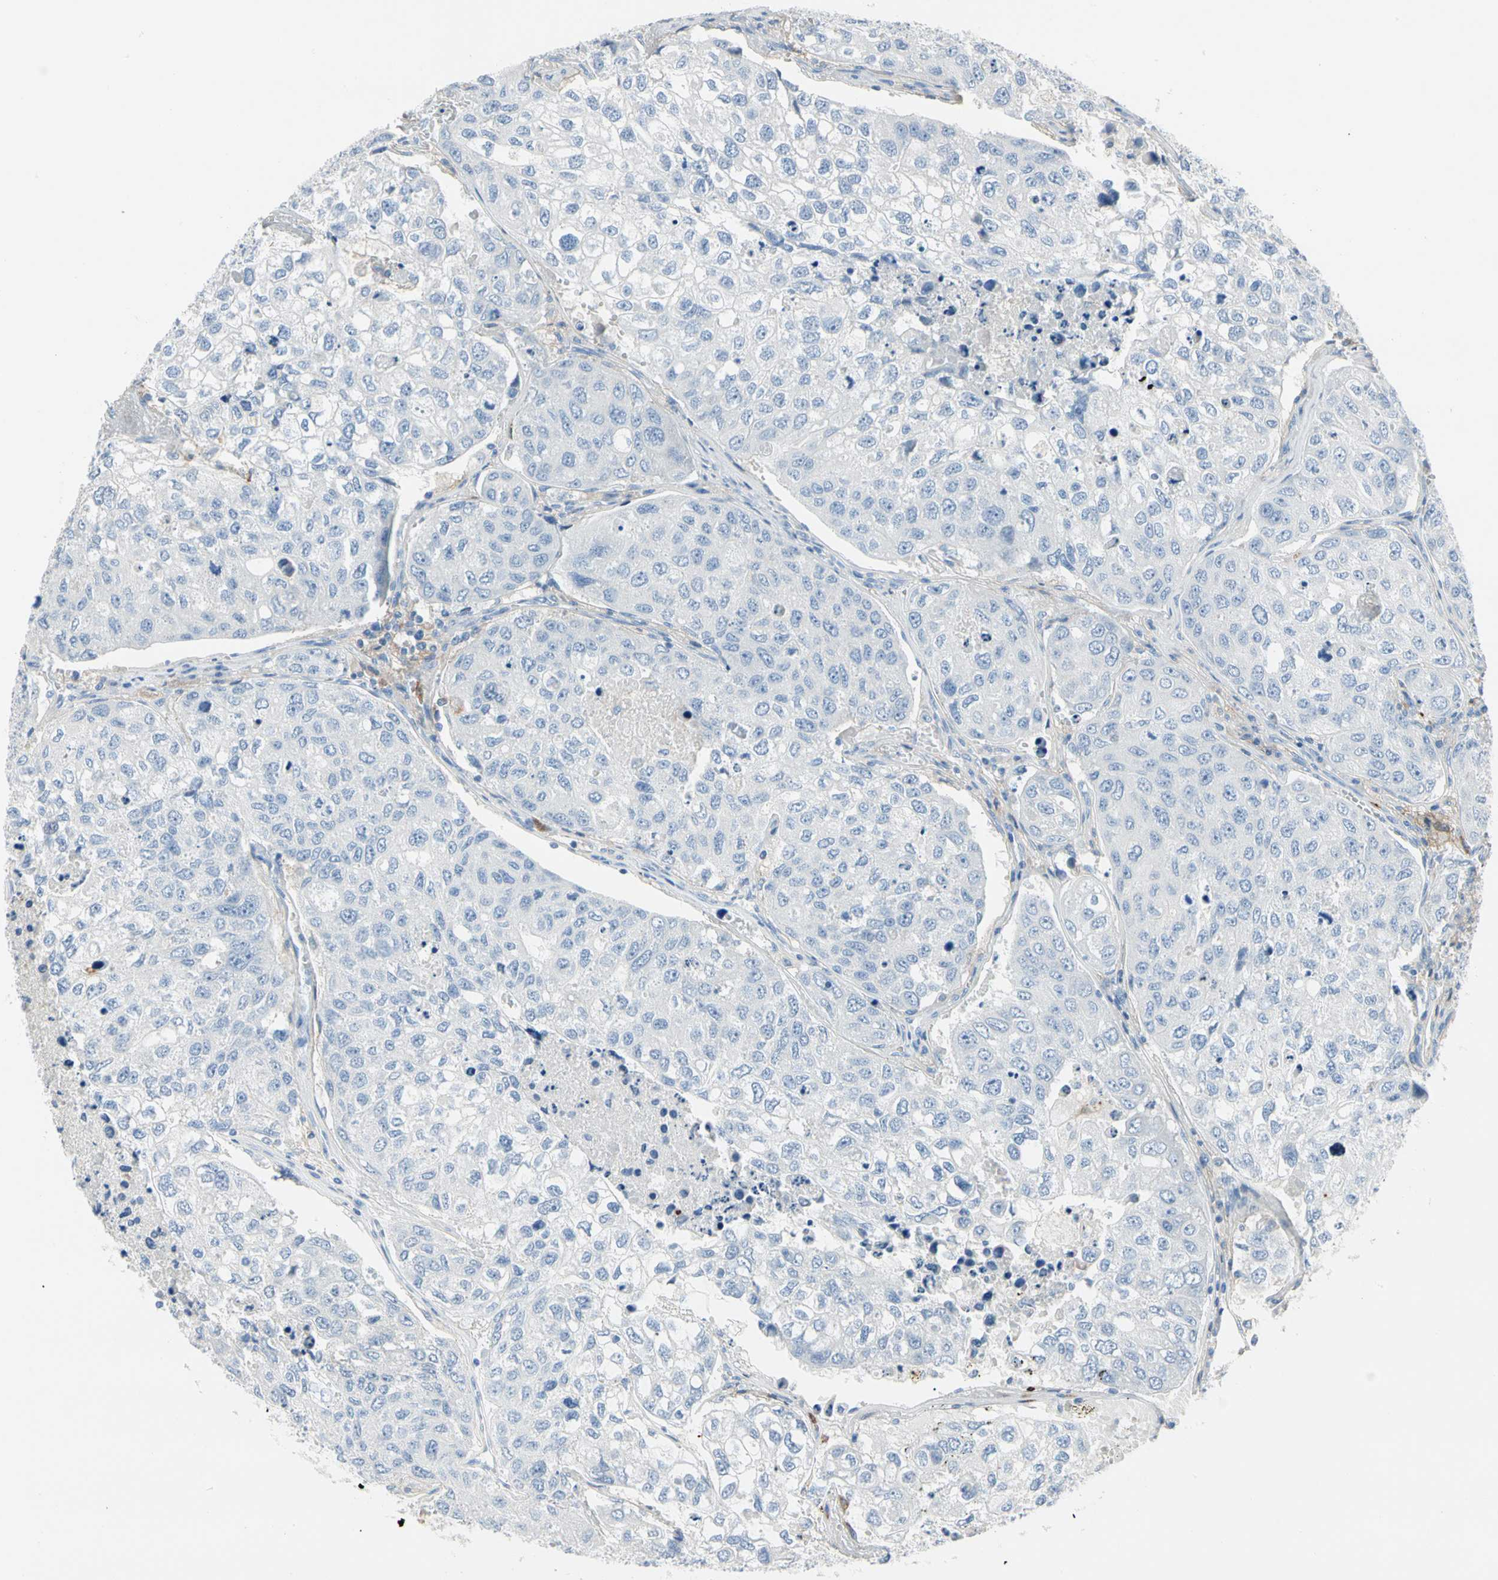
{"staining": {"intensity": "negative", "quantity": "none", "location": "none"}, "tissue": "urothelial cancer", "cell_type": "Tumor cells", "image_type": "cancer", "snomed": [{"axis": "morphology", "description": "Urothelial carcinoma, High grade"}, {"axis": "topography", "description": "Lymph node"}, {"axis": "topography", "description": "Urinary bladder"}], "caption": "This is a photomicrograph of IHC staining of urothelial cancer, which shows no expression in tumor cells. The staining was performed using DAB to visualize the protein expression in brown, while the nuclei were stained in blue with hematoxylin (Magnification: 20x).", "gene": "CLEC4A", "patient": {"sex": "male", "age": 51}}